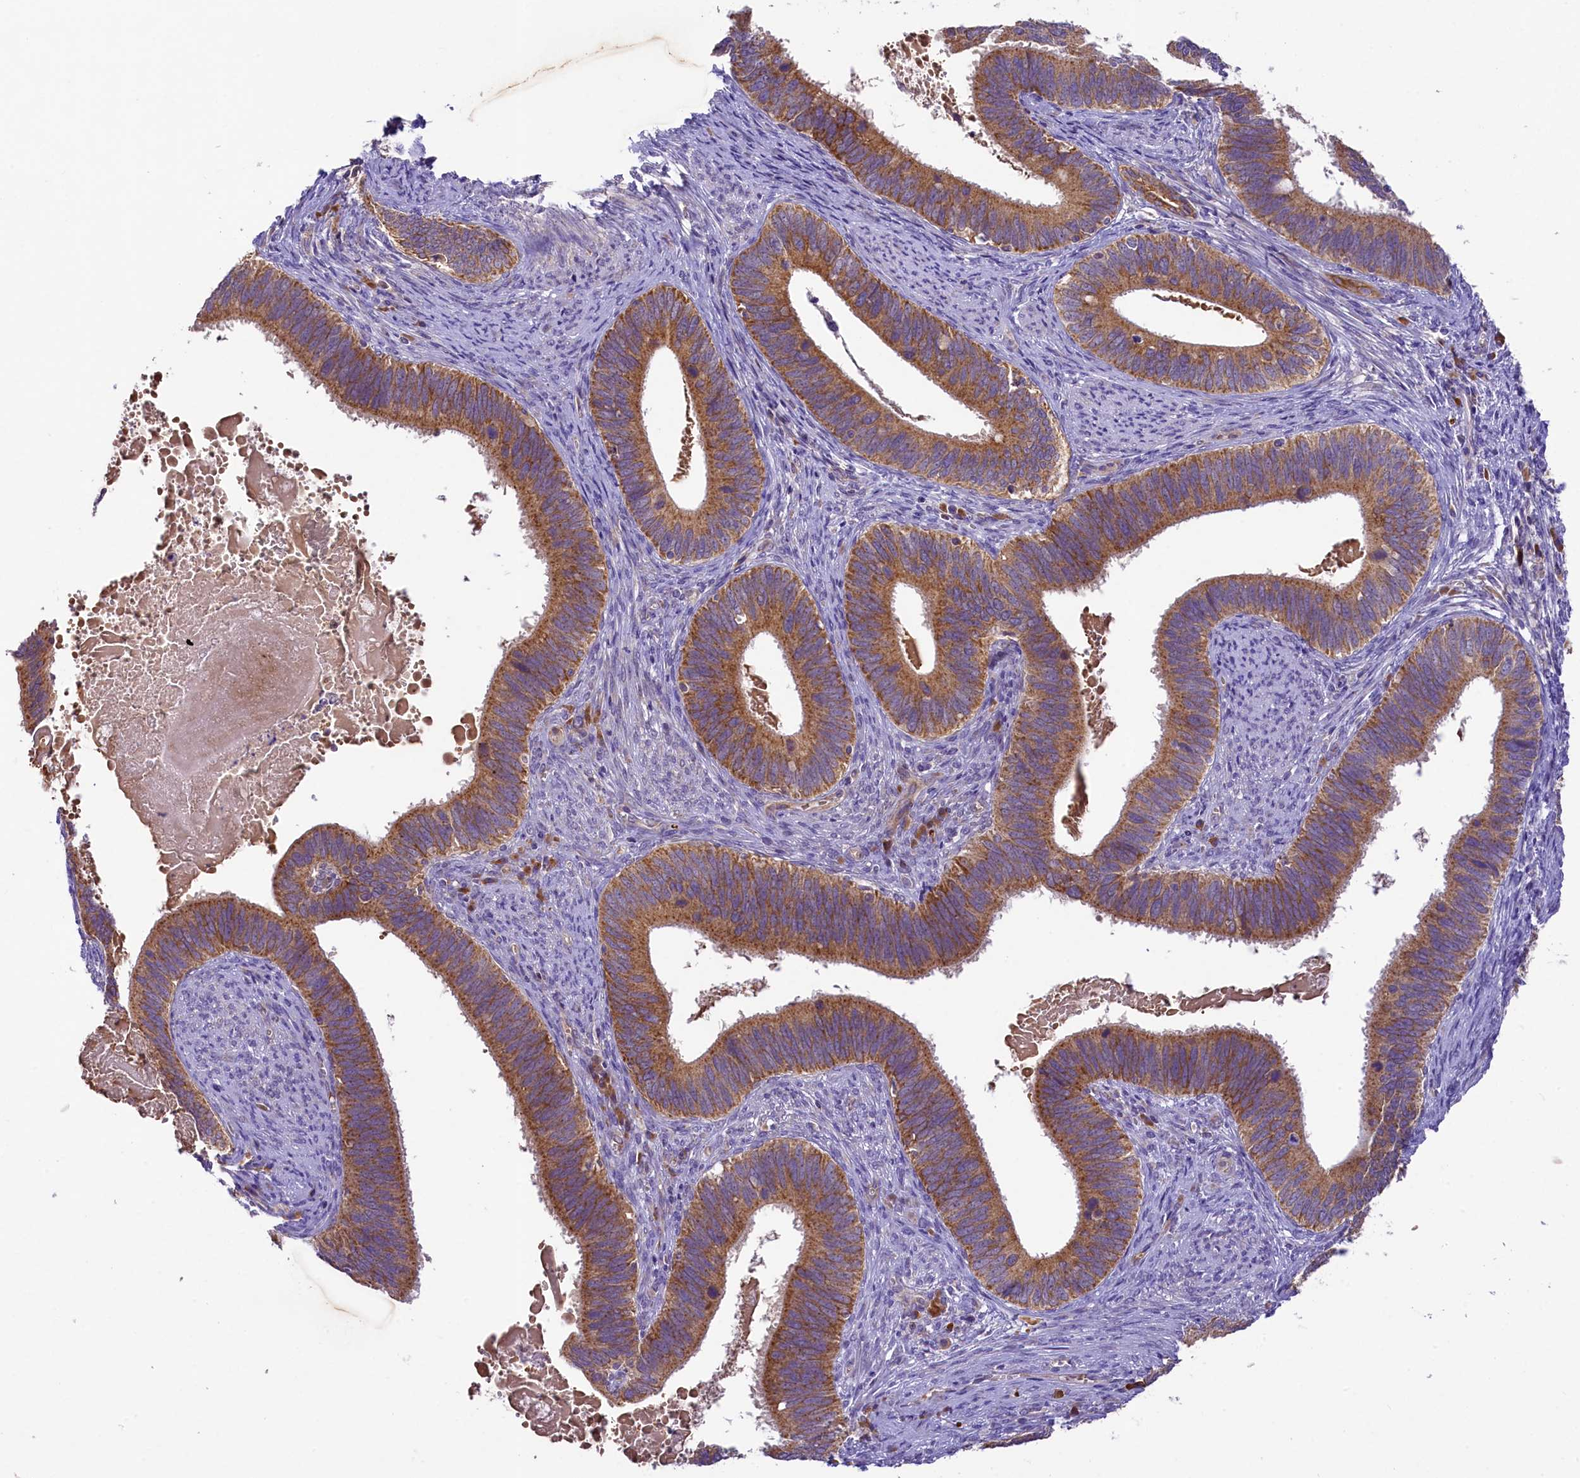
{"staining": {"intensity": "moderate", "quantity": ">75%", "location": "cytoplasmic/membranous"}, "tissue": "cervical cancer", "cell_type": "Tumor cells", "image_type": "cancer", "snomed": [{"axis": "morphology", "description": "Adenocarcinoma, NOS"}, {"axis": "topography", "description": "Cervix"}], "caption": "Protein analysis of cervical cancer (adenocarcinoma) tissue shows moderate cytoplasmic/membranous staining in about >75% of tumor cells.", "gene": "LARP4", "patient": {"sex": "female", "age": 42}}